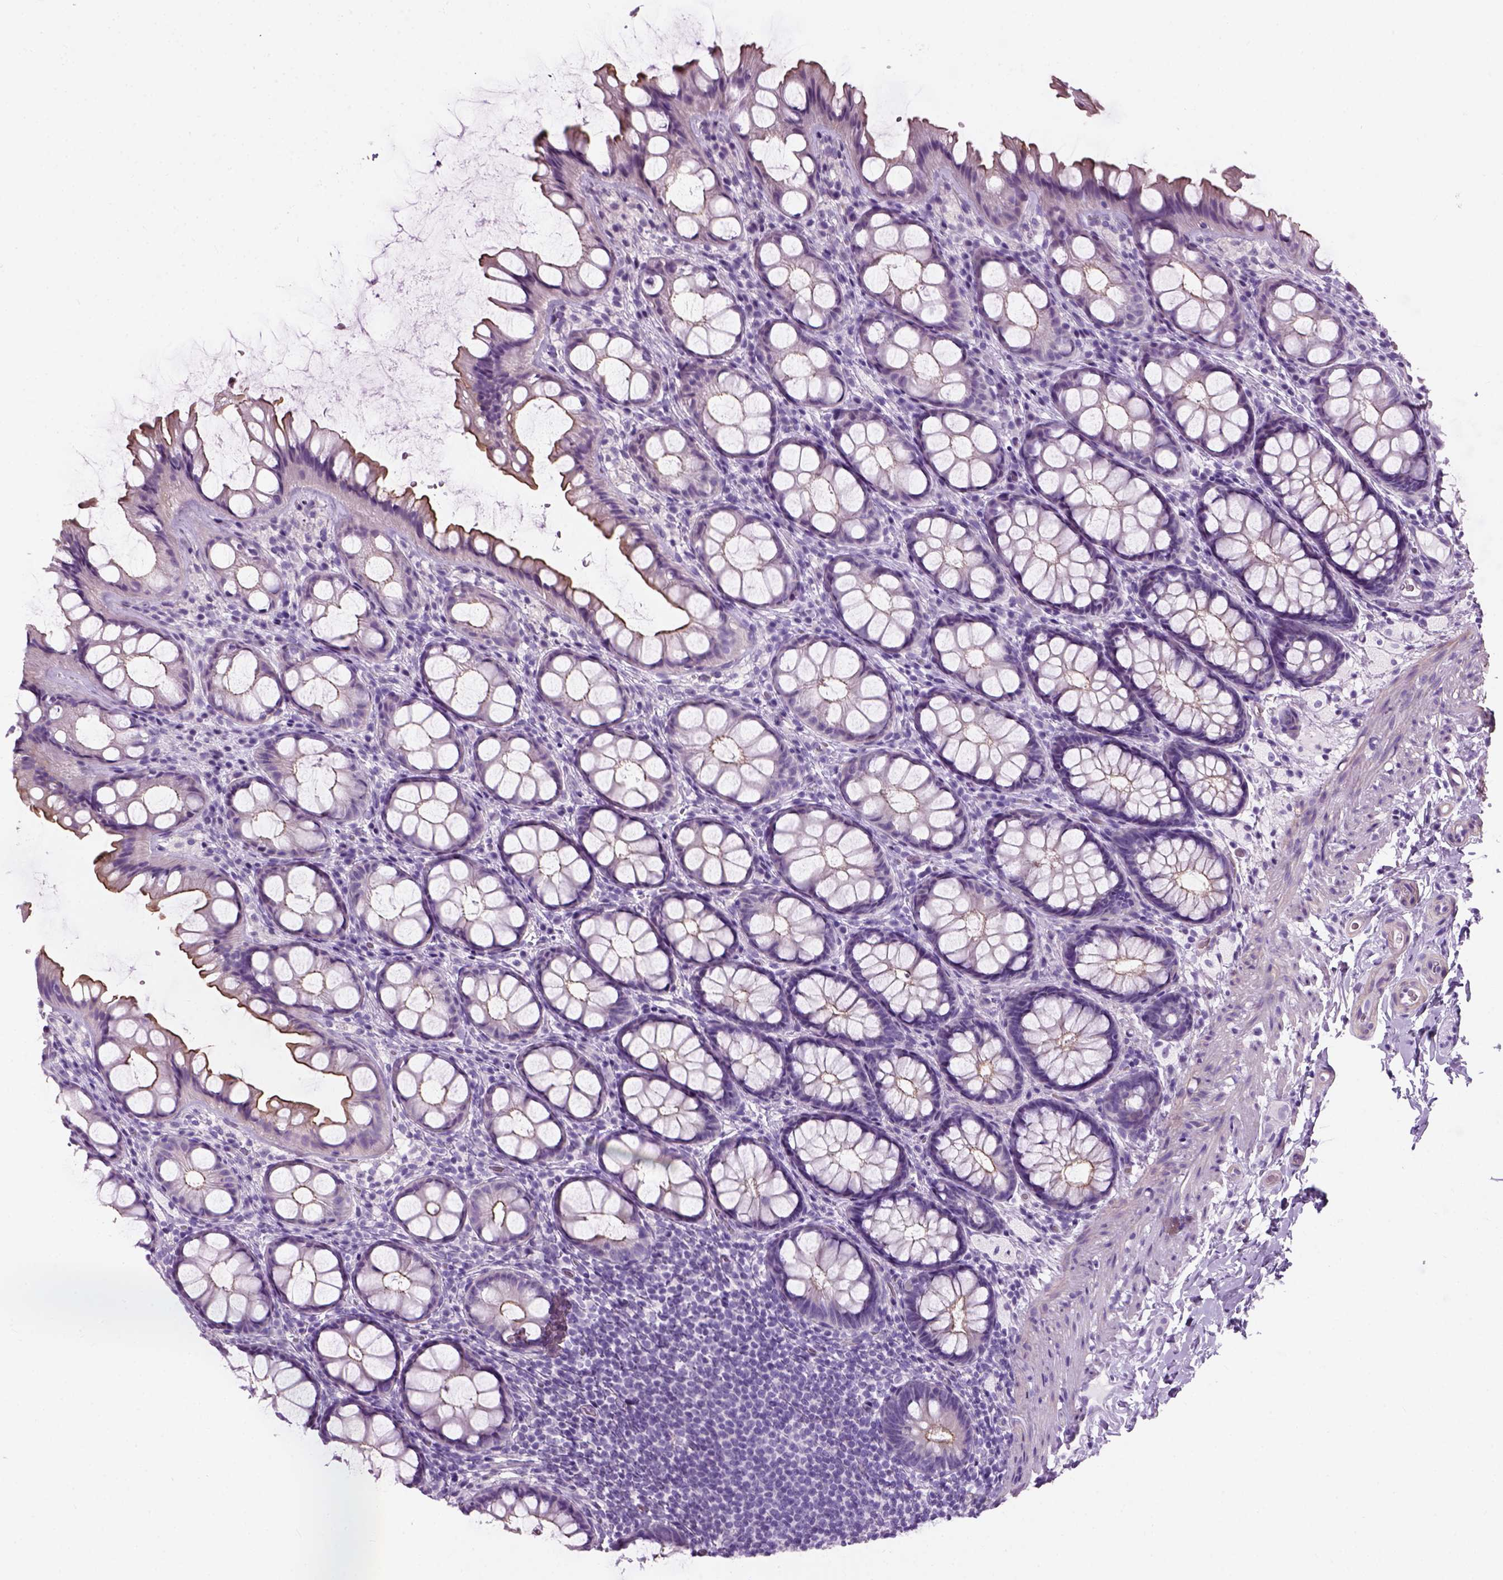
{"staining": {"intensity": "negative", "quantity": "none", "location": "none"}, "tissue": "colon", "cell_type": "Endothelial cells", "image_type": "normal", "snomed": [{"axis": "morphology", "description": "Normal tissue, NOS"}, {"axis": "topography", "description": "Colon"}], "caption": "An image of colon stained for a protein demonstrates no brown staining in endothelial cells. (Stains: DAB immunohistochemistry with hematoxylin counter stain, Microscopy: brightfield microscopy at high magnification).", "gene": "FAM161A", "patient": {"sex": "male", "age": 47}}